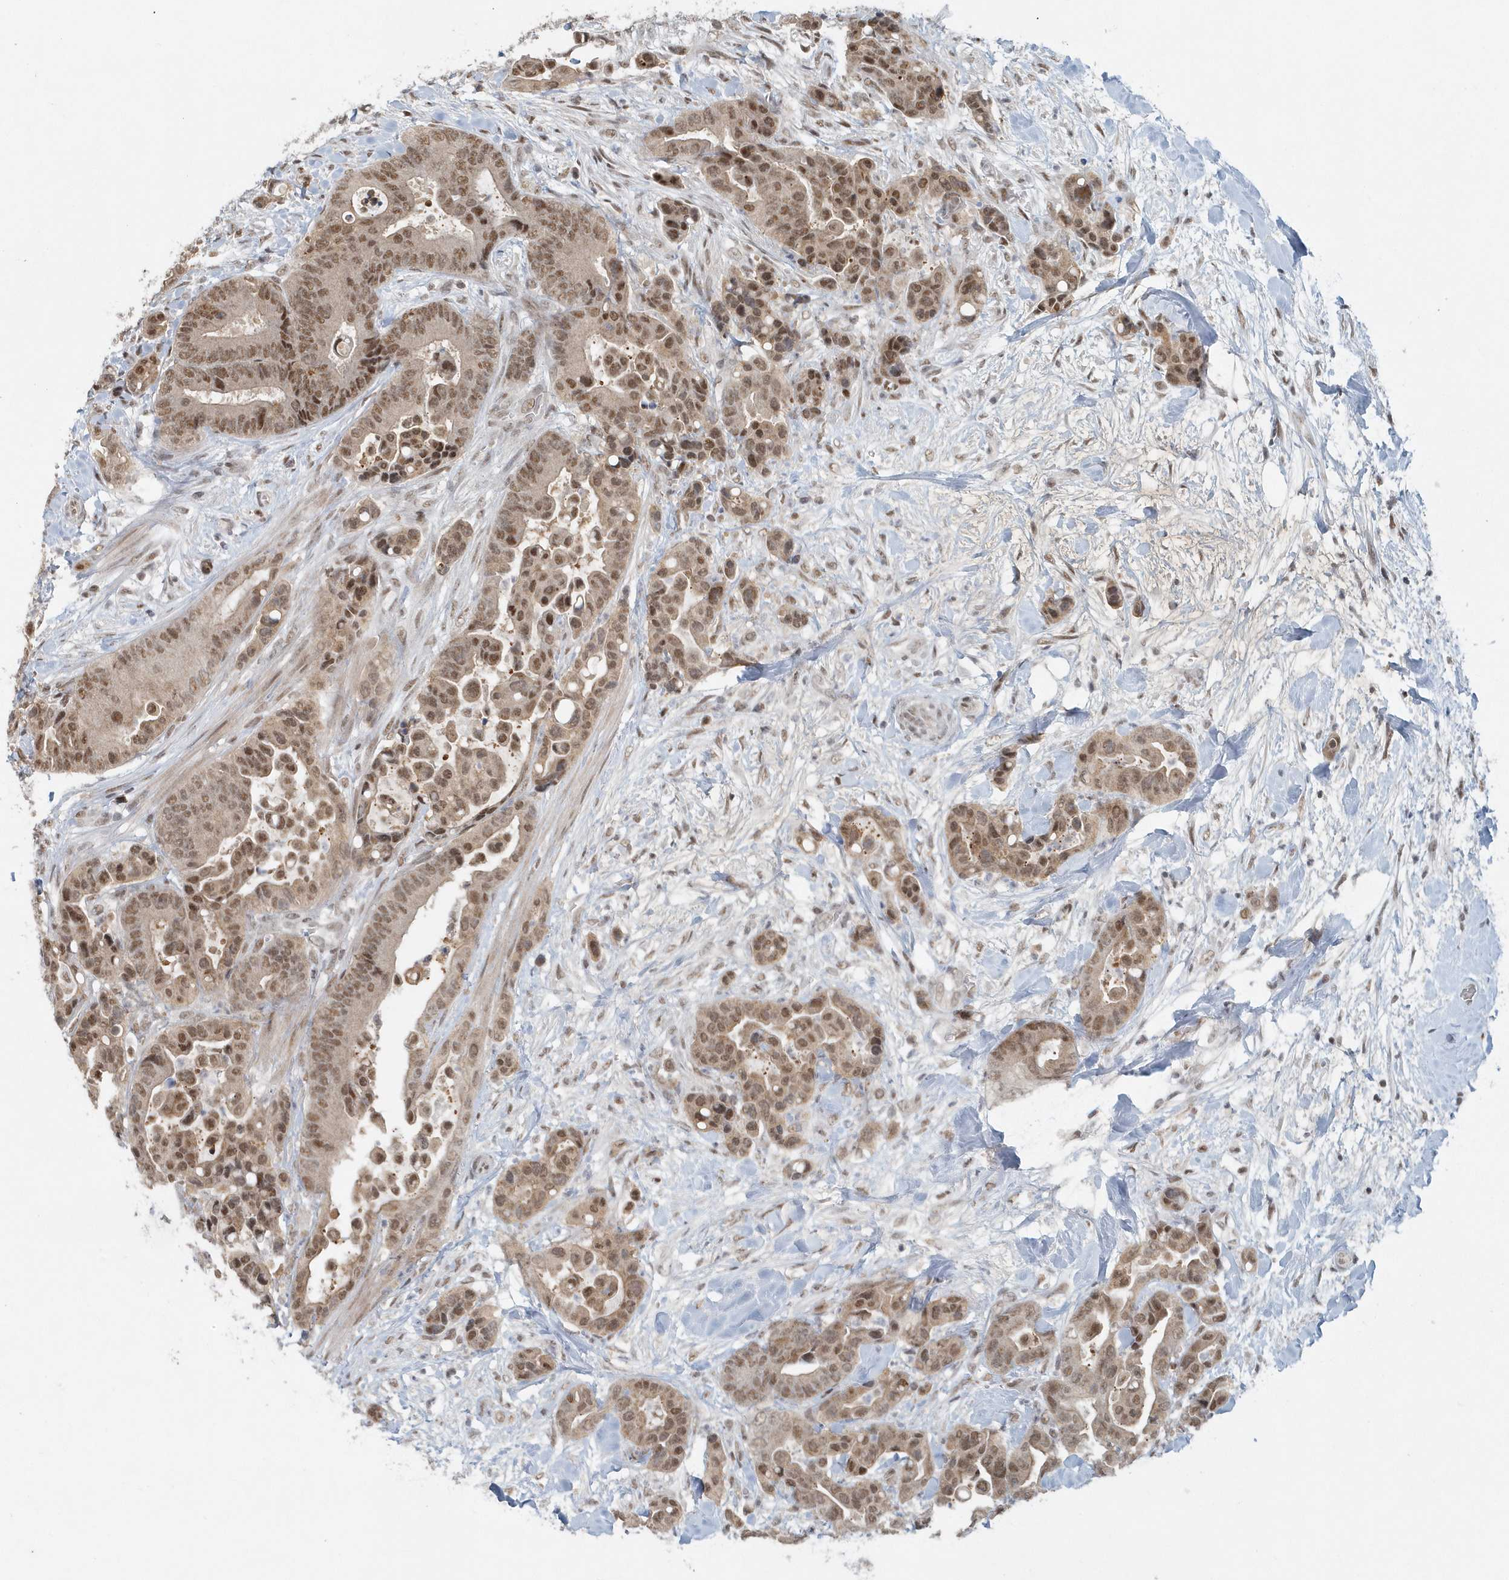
{"staining": {"intensity": "moderate", "quantity": ">75%", "location": "nuclear"}, "tissue": "colorectal cancer", "cell_type": "Tumor cells", "image_type": "cancer", "snomed": [{"axis": "morphology", "description": "Normal tissue, NOS"}, {"axis": "morphology", "description": "Adenocarcinoma, NOS"}, {"axis": "topography", "description": "Colon"}], "caption": "Colorectal cancer (adenocarcinoma) stained with a protein marker exhibits moderate staining in tumor cells.", "gene": "YTHDC1", "patient": {"sex": "male", "age": 82}}